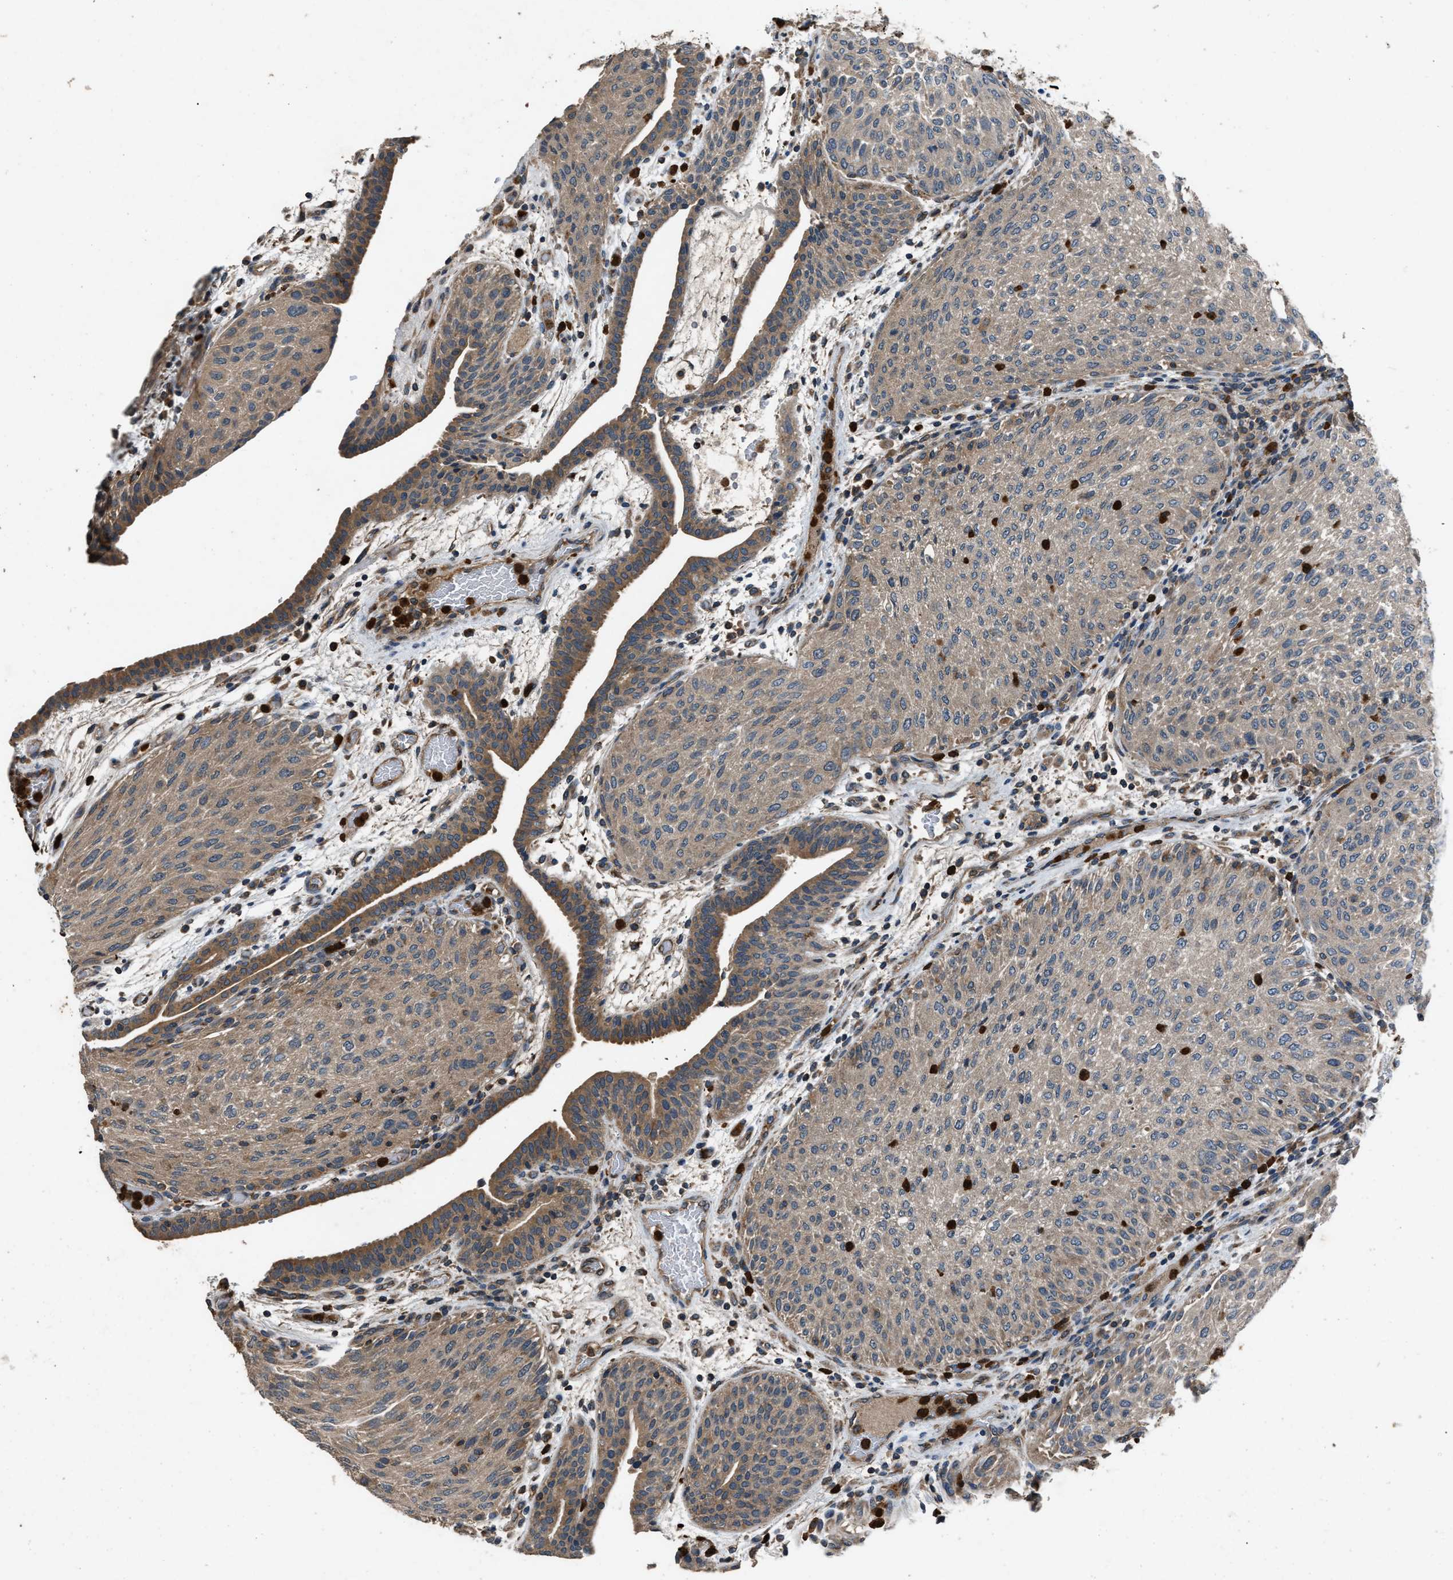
{"staining": {"intensity": "moderate", "quantity": "25%-75%", "location": "cytoplasmic/membranous"}, "tissue": "urothelial cancer", "cell_type": "Tumor cells", "image_type": "cancer", "snomed": [{"axis": "morphology", "description": "Urothelial carcinoma, Low grade"}, {"axis": "morphology", "description": "Urothelial carcinoma, High grade"}, {"axis": "topography", "description": "Urinary bladder"}], "caption": "Immunohistochemical staining of human urothelial carcinoma (high-grade) shows moderate cytoplasmic/membranous protein staining in approximately 25%-75% of tumor cells.", "gene": "PPID", "patient": {"sex": "male", "age": 35}}